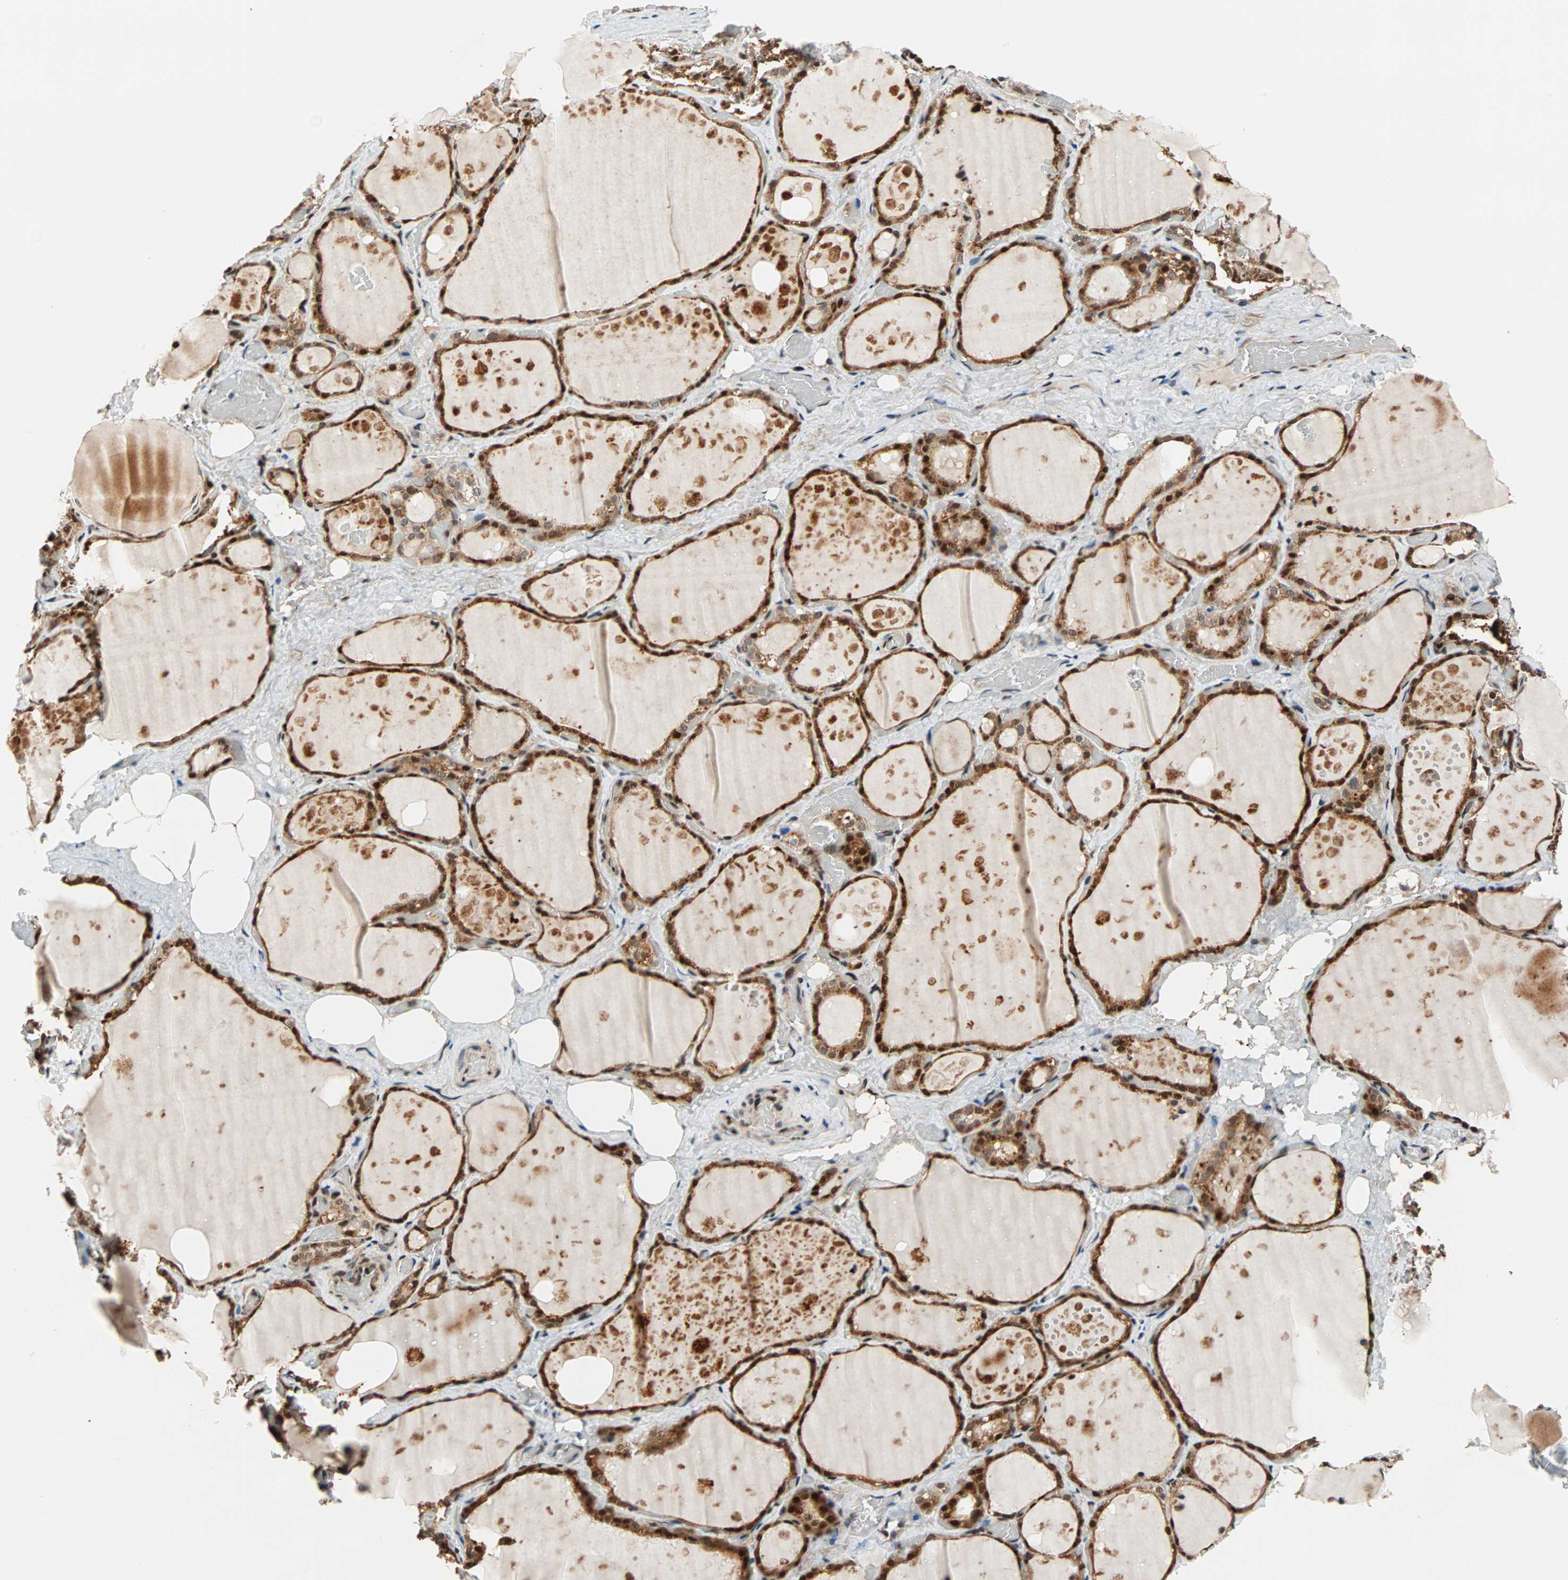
{"staining": {"intensity": "strong", "quantity": ">75%", "location": "cytoplasmic/membranous,nuclear"}, "tissue": "thyroid gland", "cell_type": "Glandular cells", "image_type": "normal", "snomed": [{"axis": "morphology", "description": "Normal tissue, NOS"}, {"axis": "topography", "description": "Thyroid gland"}], "caption": "Thyroid gland stained for a protein reveals strong cytoplasmic/membranous,nuclear positivity in glandular cells.", "gene": "HECW1", "patient": {"sex": "male", "age": 61}}